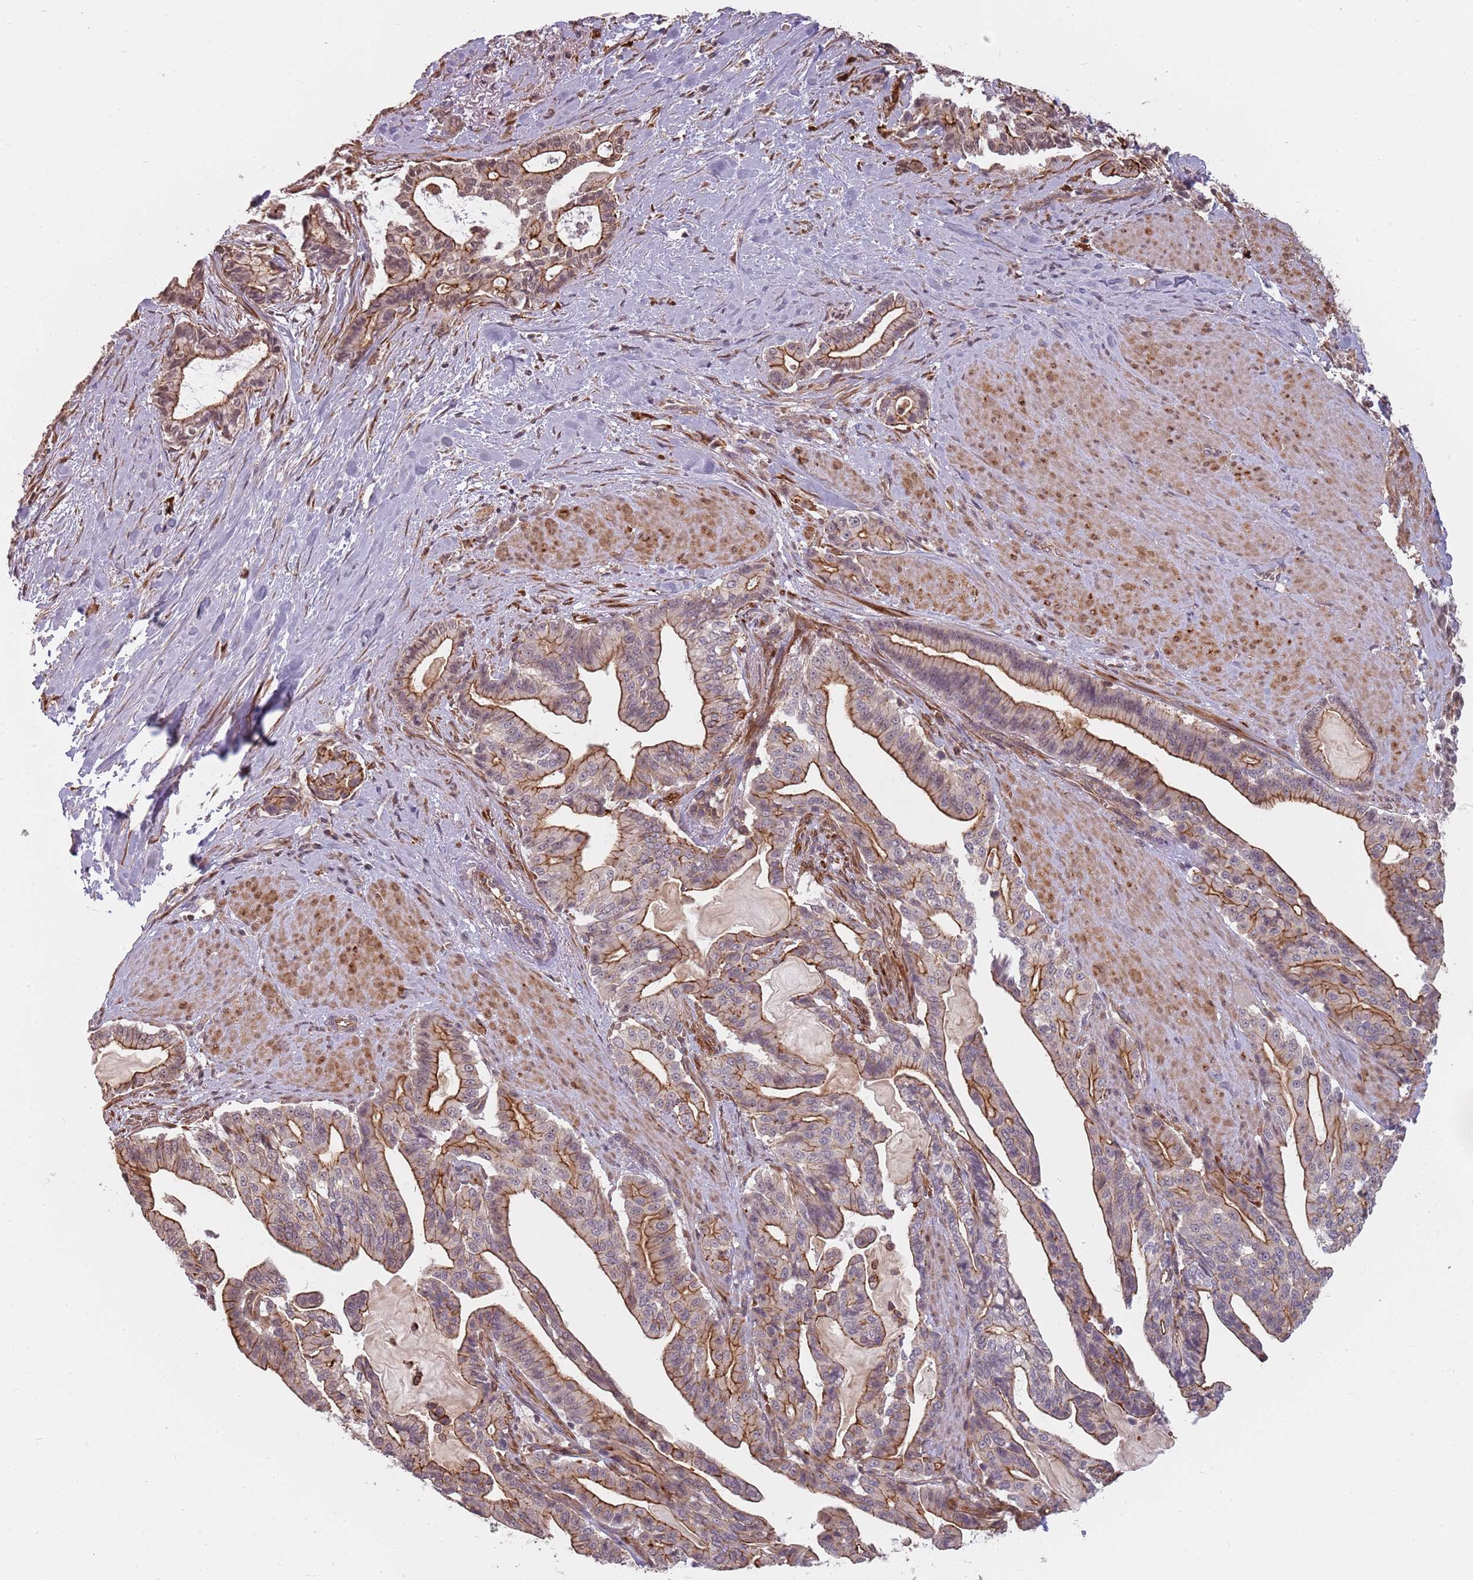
{"staining": {"intensity": "moderate", "quantity": ">75%", "location": "cytoplasmic/membranous"}, "tissue": "pancreatic cancer", "cell_type": "Tumor cells", "image_type": "cancer", "snomed": [{"axis": "morphology", "description": "Adenocarcinoma, NOS"}, {"axis": "topography", "description": "Pancreas"}], "caption": "Adenocarcinoma (pancreatic) stained with a brown dye reveals moderate cytoplasmic/membranous positive positivity in approximately >75% of tumor cells.", "gene": "PPP1R14C", "patient": {"sex": "male", "age": 63}}